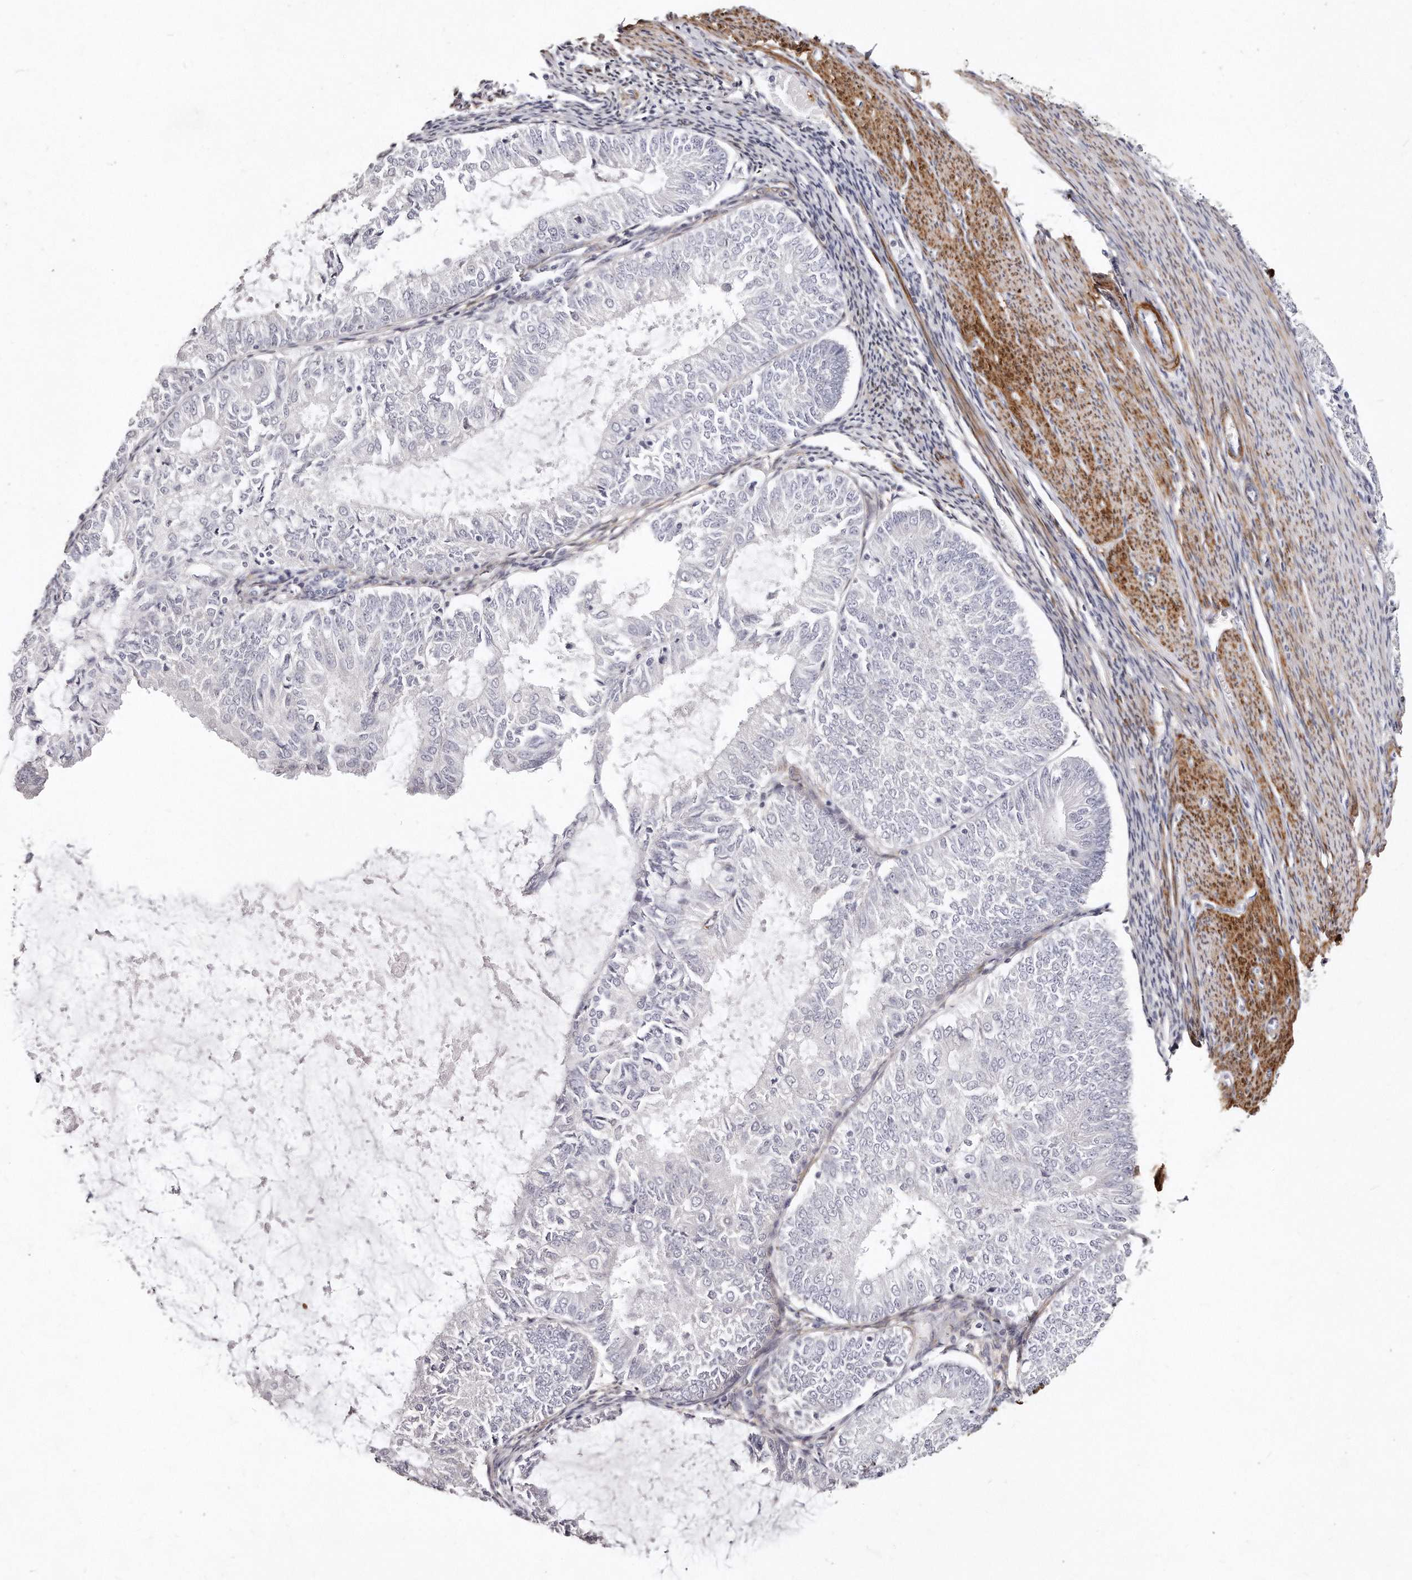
{"staining": {"intensity": "negative", "quantity": "none", "location": "none"}, "tissue": "endometrial cancer", "cell_type": "Tumor cells", "image_type": "cancer", "snomed": [{"axis": "morphology", "description": "Adenocarcinoma, NOS"}, {"axis": "topography", "description": "Endometrium"}], "caption": "Tumor cells show no significant protein positivity in adenocarcinoma (endometrial). (DAB (3,3'-diaminobenzidine) IHC with hematoxylin counter stain).", "gene": "LMOD1", "patient": {"sex": "female", "age": 57}}